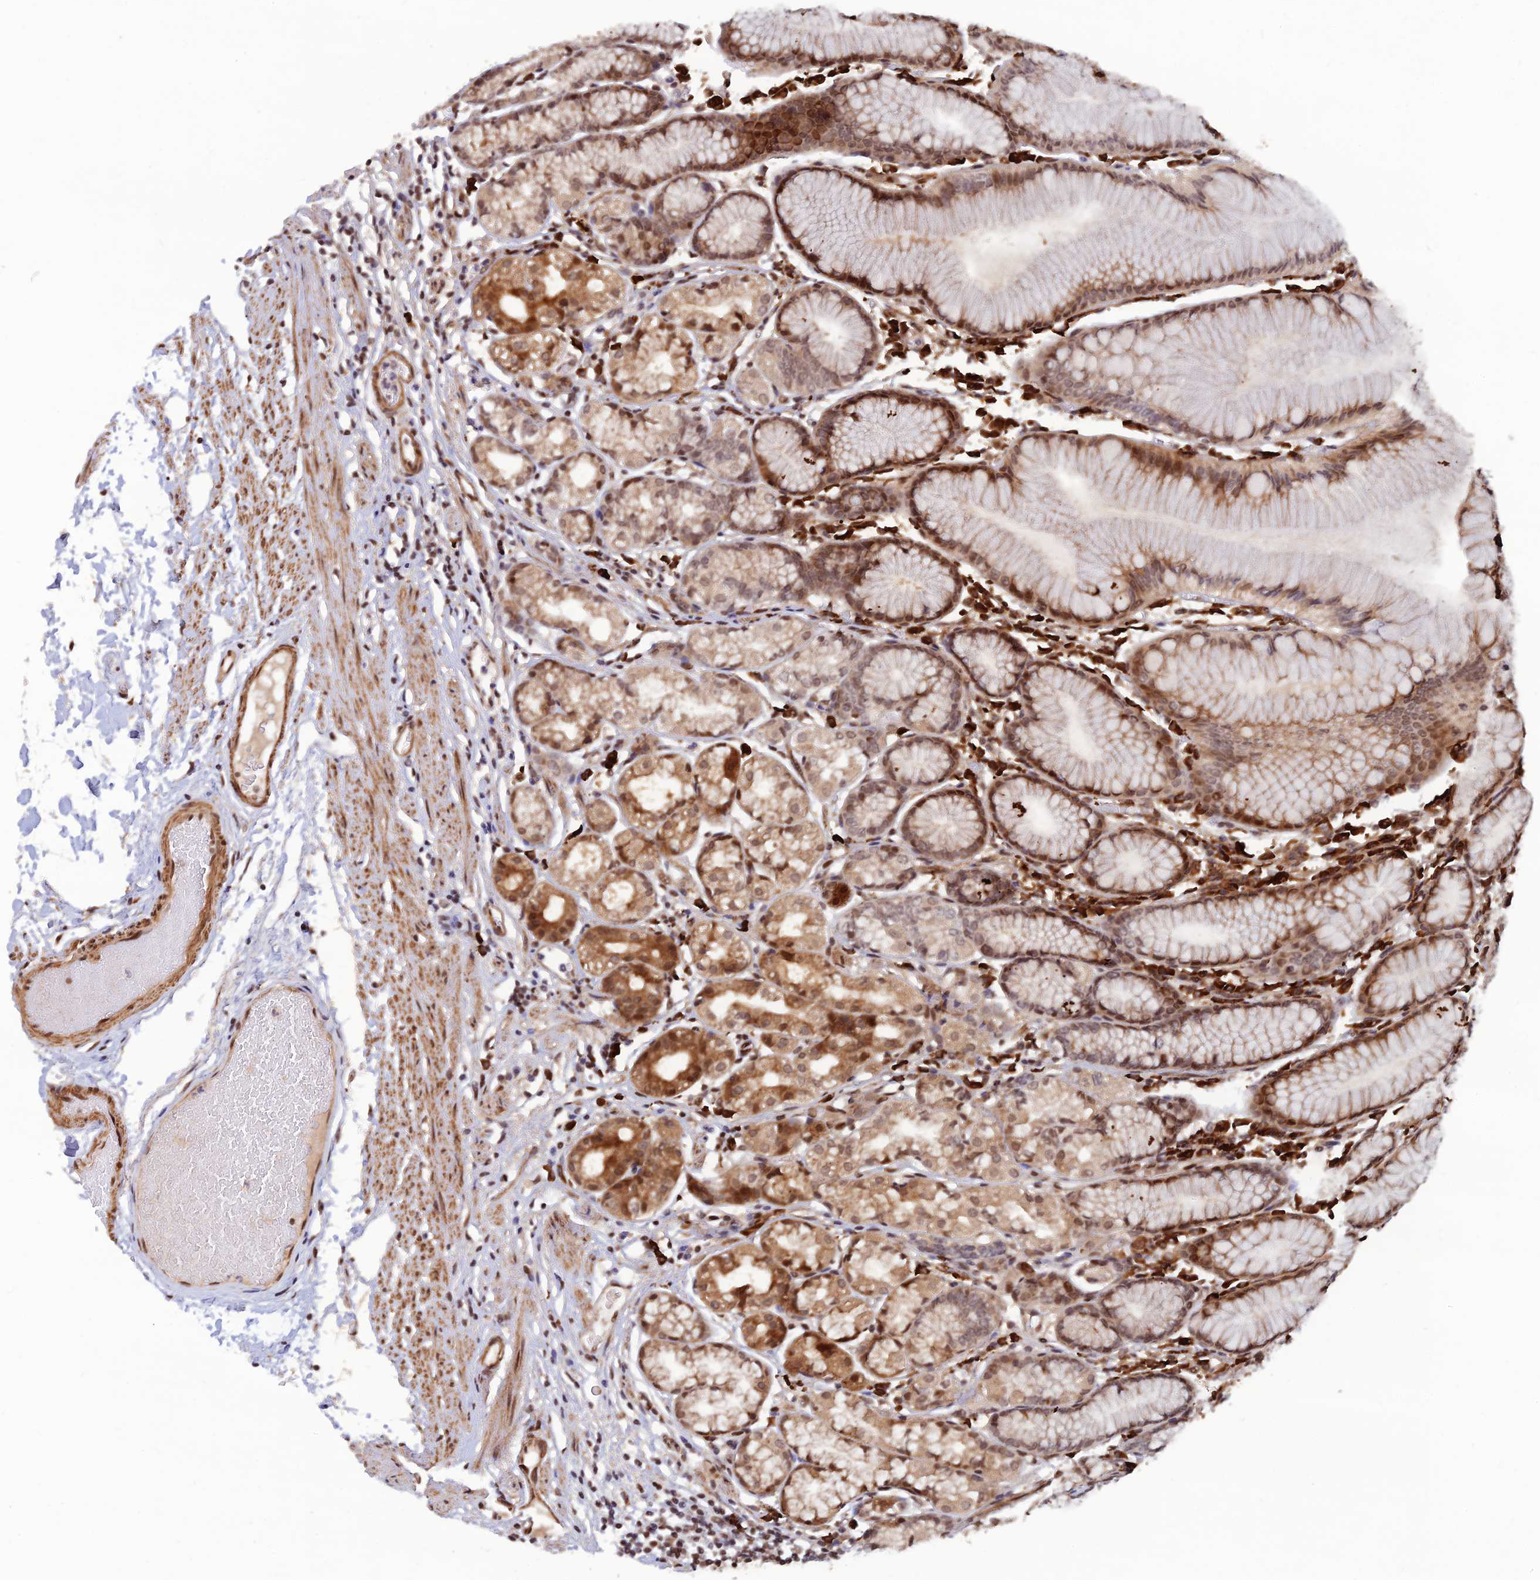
{"staining": {"intensity": "moderate", "quantity": ">75%", "location": "cytoplasmic/membranous"}, "tissue": "stomach", "cell_type": "Glandular cells", "image_type": "normal", "snomed": [{"axis": "morphology", "description": "Normal tissue, NOS"}, {"axis": "topography", "description": "Stomach"}], "caption": "Immunohistochemistry histopathology image of benign stomach stained for a protein (brown), which exhibits medium levels of moderate cytoplasmic/membranous positivity in about >75% of glandular cells.", "gene": "ZNF565", "patient": {"sex": "female", "age": 57}}